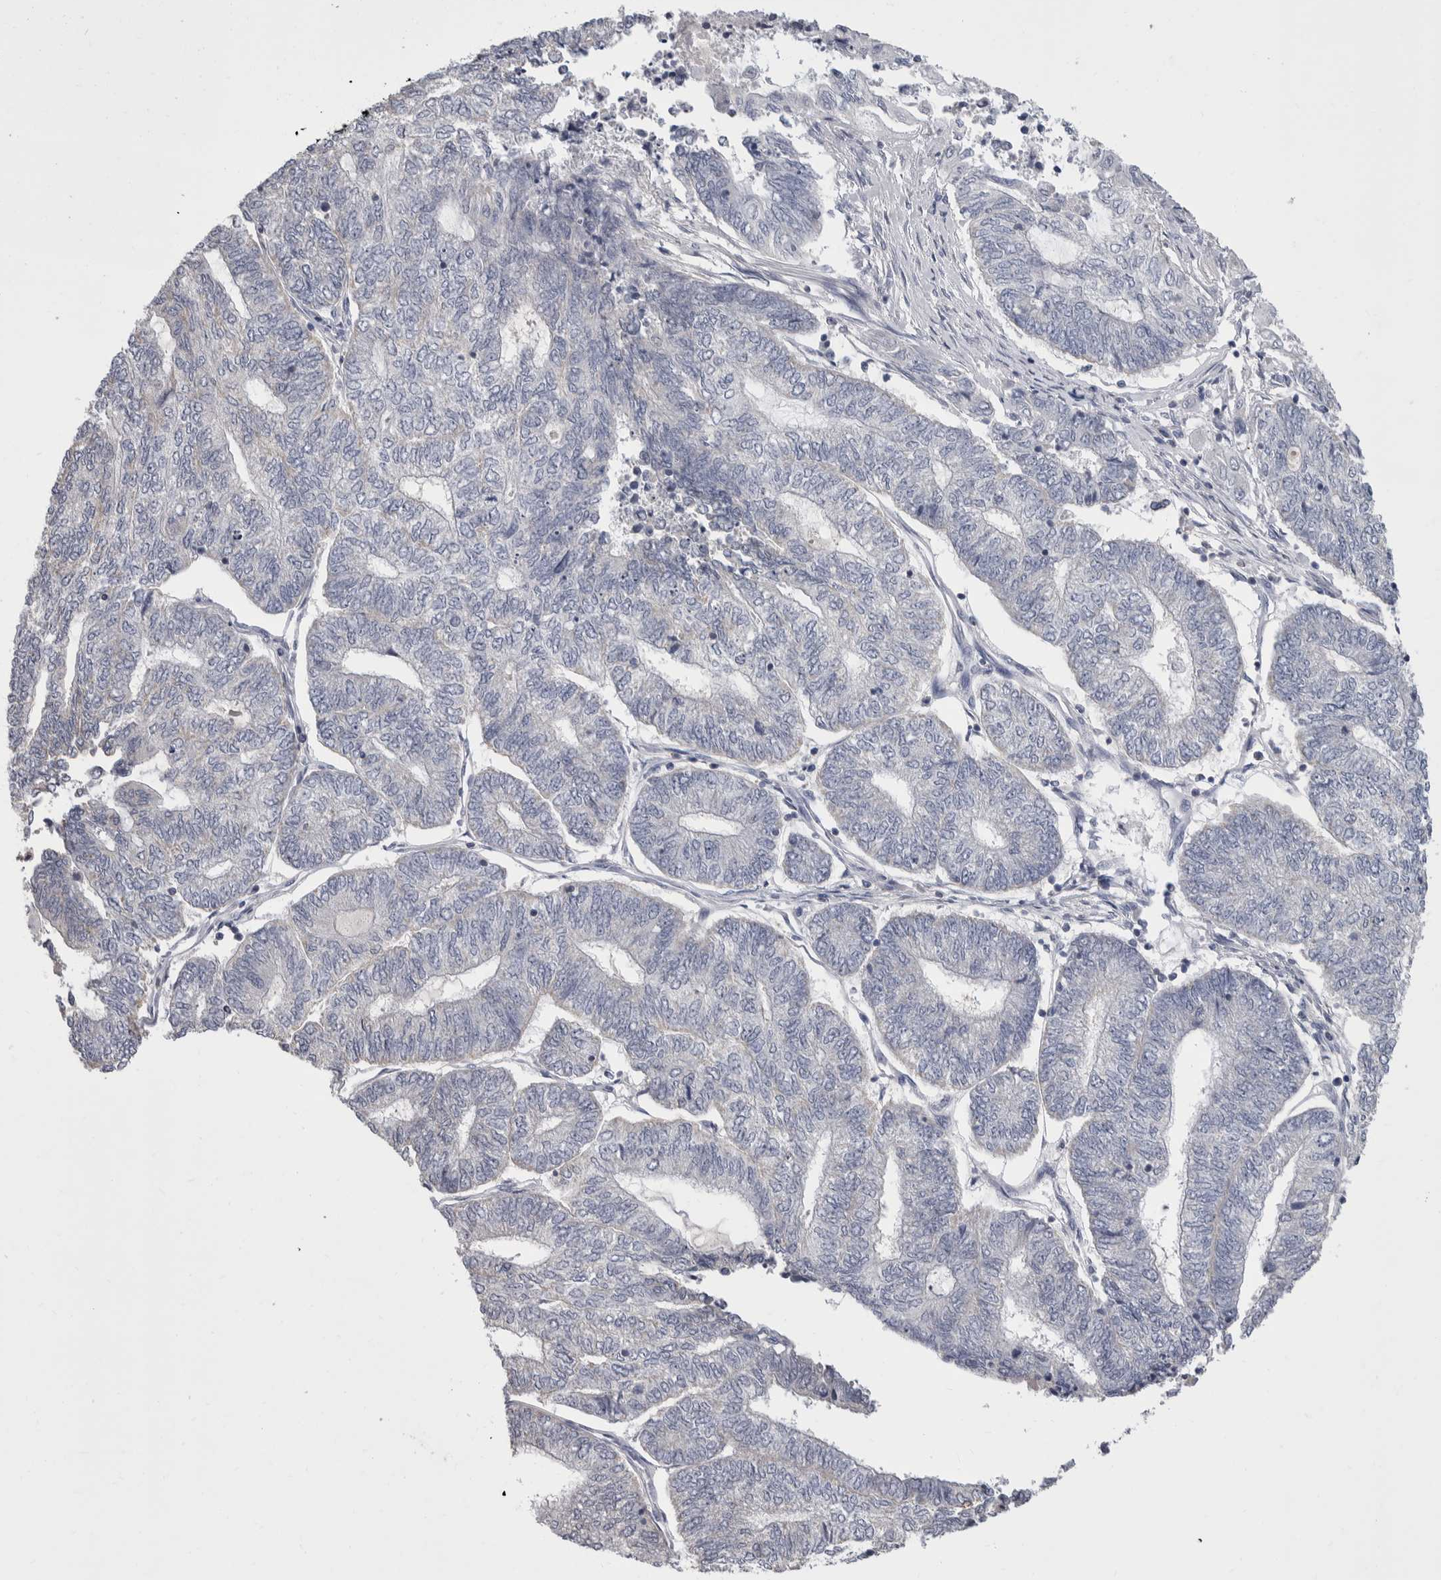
{"staining": {"intensity": "negative", "quantity": "none", "location": "none"}, "tissue": "endometrial cancer", "cell_type": "Tumor cells", "image_type": "cancer", "snomed": [{"axis": "morphology", "description": "Adenocarcinoma, NOS"}, {"axis": "topography", "description": "Uterus"}, {"axis": "topography", "description": "Endometrium"}], "caption": "High power microscopy image of an immunohistochemistry histopathology image of endometrial cancer (adenocarcinoma), revealing no significant expression in tumor cells. (Brightfield microscopy of DAB IHC at high magnification).", "gene": "CEP295NL", "patient": {"sex": "female", "age": 70}}